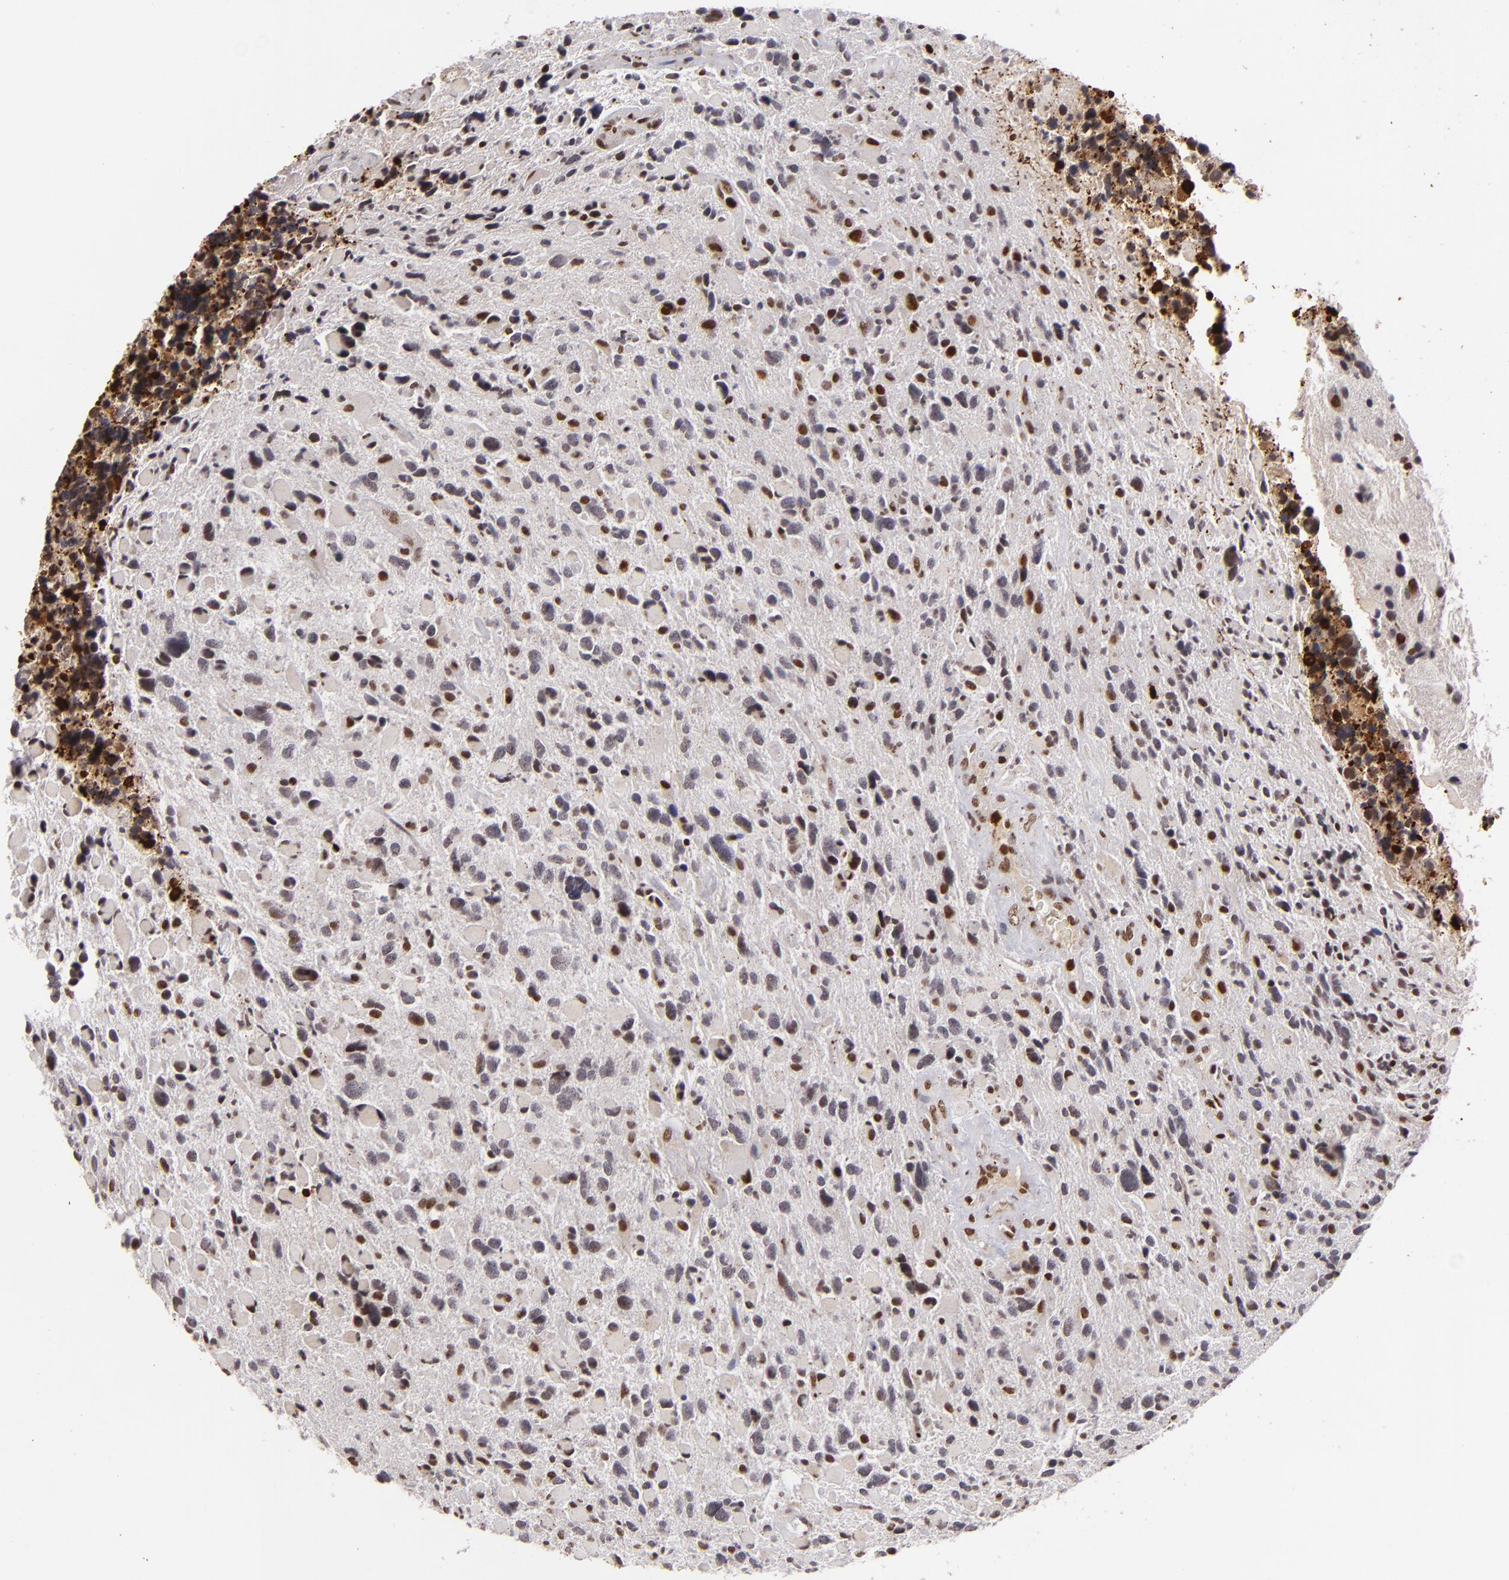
{"staining": {"intensity": "moderate", "quantity": "<25%", "location": "nuclear"}, "tissue": "glioma", "cell_type": "Tumor cells", "image_type": "cancer", "snomed": [{"axis": "morphology", "description": "Glioma, malignant, High grade"}, {"axis": "topography", "description": "Brain"}], "caption": "Glioma stained with DAB (3,3'-diaminobenzidine) IHC displays low levels of moderate nuclear positivity in approximately <25% of tumor cells.", "gene": "RXRG", "patient": {"sex": "female", "age": 37}}